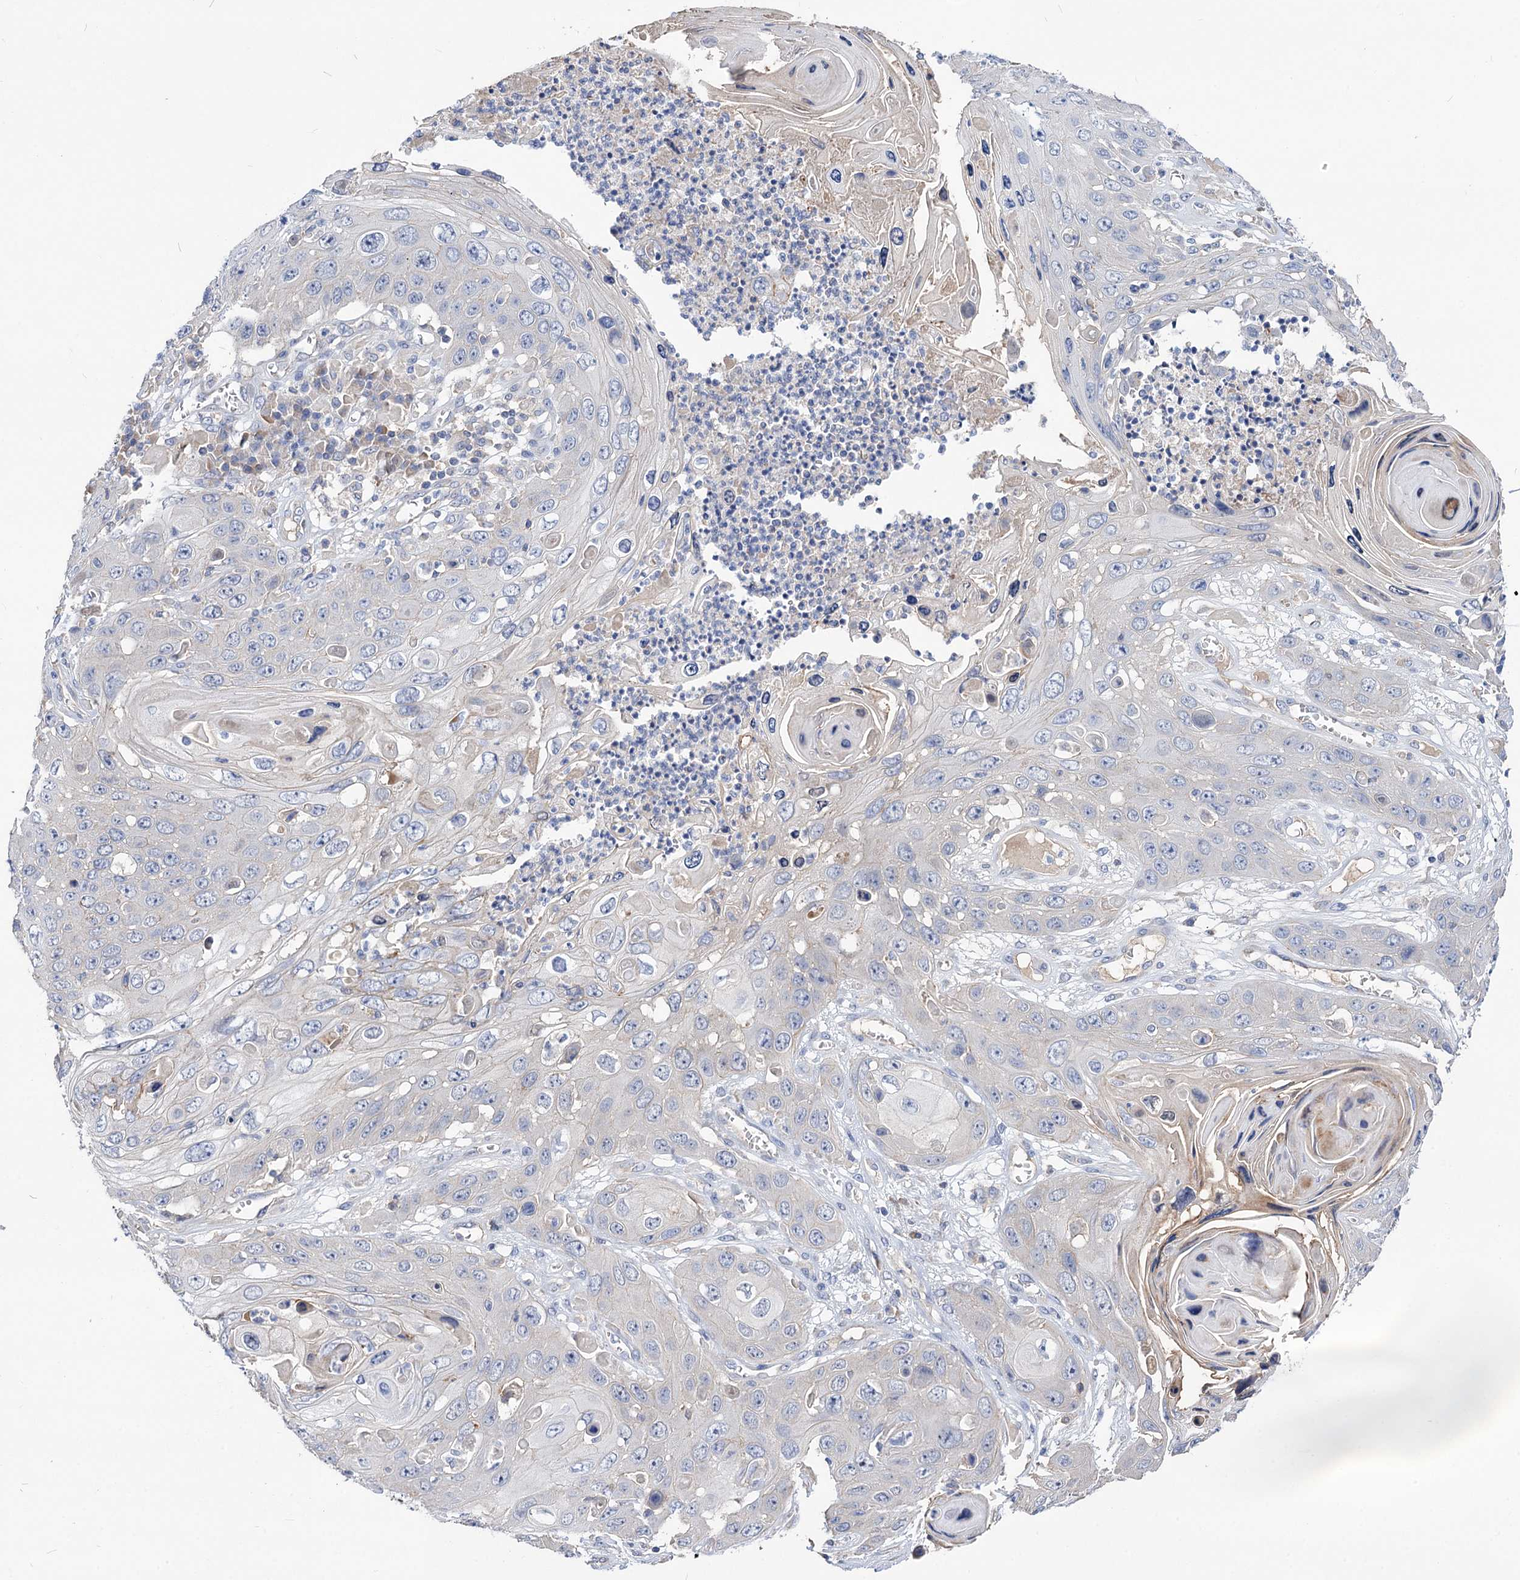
{"staining": {"intensity": "negative", "quantity": "none", "location": "none"}, "tissue": "skin cancer", "cell_type": "Tumor cells", "image_type": "cancer", "snomed": [{"axis": "morphology", "description": "Squamous cell carcinoma, NOS"}, {"axis": "topography", "description": "Skin"}], "caption": "A histopathology image of human skin cancer is negative for staining in tumor cells.", "gene": "NUDCD2", "patient": {"sex": "male", "age": 55}}